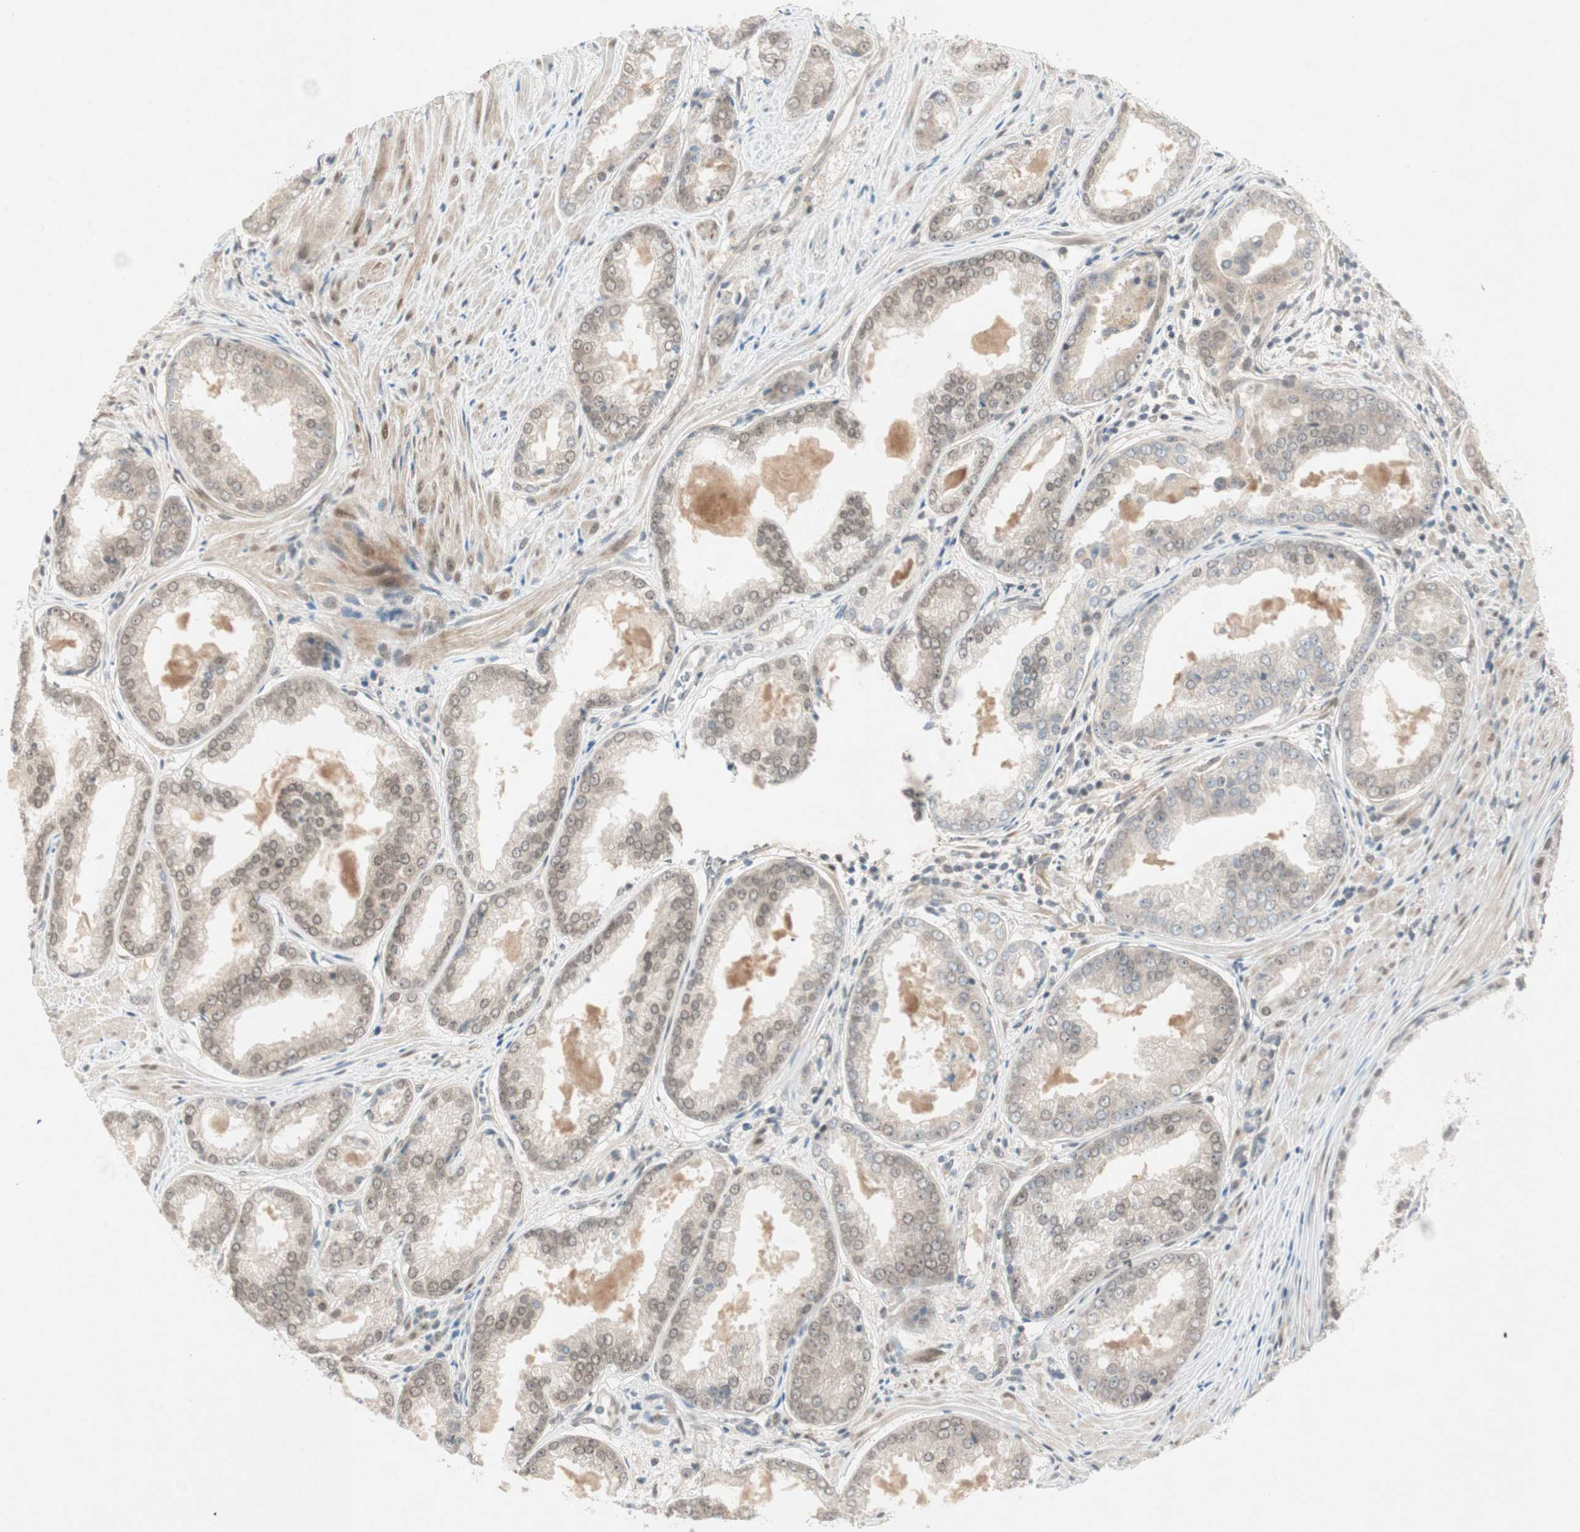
{"staining": {"intensity": "weak", "quantity": "<25%", "location": "cytoplasmic/membranous,nuclear"}, "tissue": "prostate cancer", "cell_type": "Tumor cells", "image_type": "cancer", "snomed": [{"axis": "morphology", "description": "Adenocarcinoma, Low grade"}, {"axis": "topography", "description": "Prostate"}], "caption": "Prostate cancer (low-grade adenocarcinoma) was stained to show a protein in brown. There is no significant staining in tumor cells. (DAB (3,3'-diaminobenzidine) IHC, high magnification).", "gene": "PGBD1", "patient": {"sex": "male", "age": 64}}